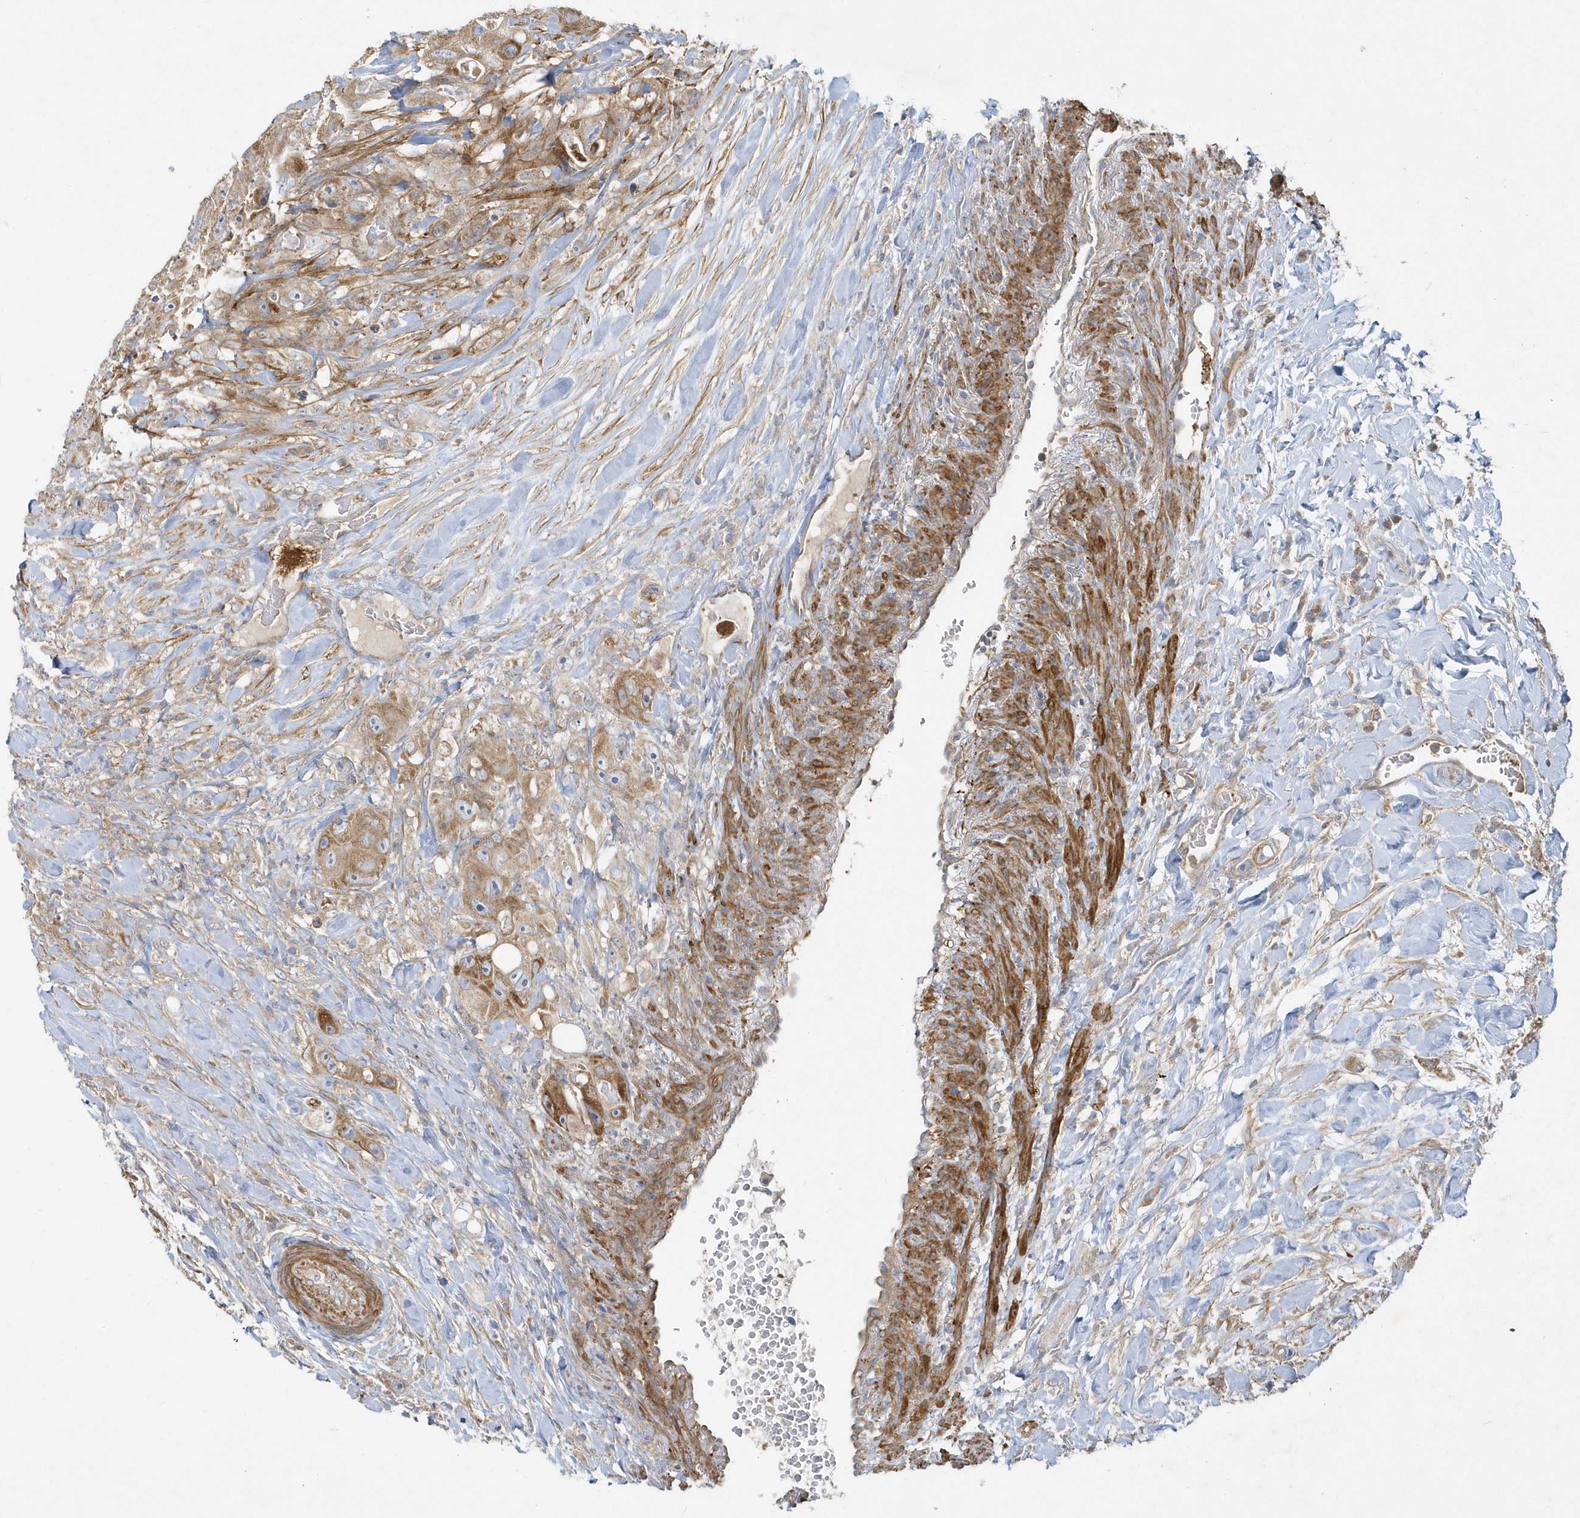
{"staining": {"intensity": "moderate", "quantity": ">75%", "location": "cytoplasmic/membranous"}, "tissue": "colorectal cancer", "cell_type": "Tumor cells", "image_type": "cancer", "snomed": [{"axis": "morphology", "description": "Adenocarcinoma, NOS"}, {"axis": "topography", "description": "Colon"}], "caption": "Protein staining of adenocarcinoma (colorectal) tissue shows moderate cytoplasmic/membranous staining in about >75% of tumor cells.", "gene": "LEXM", "patient": {"sex": "female", "age": 46}}